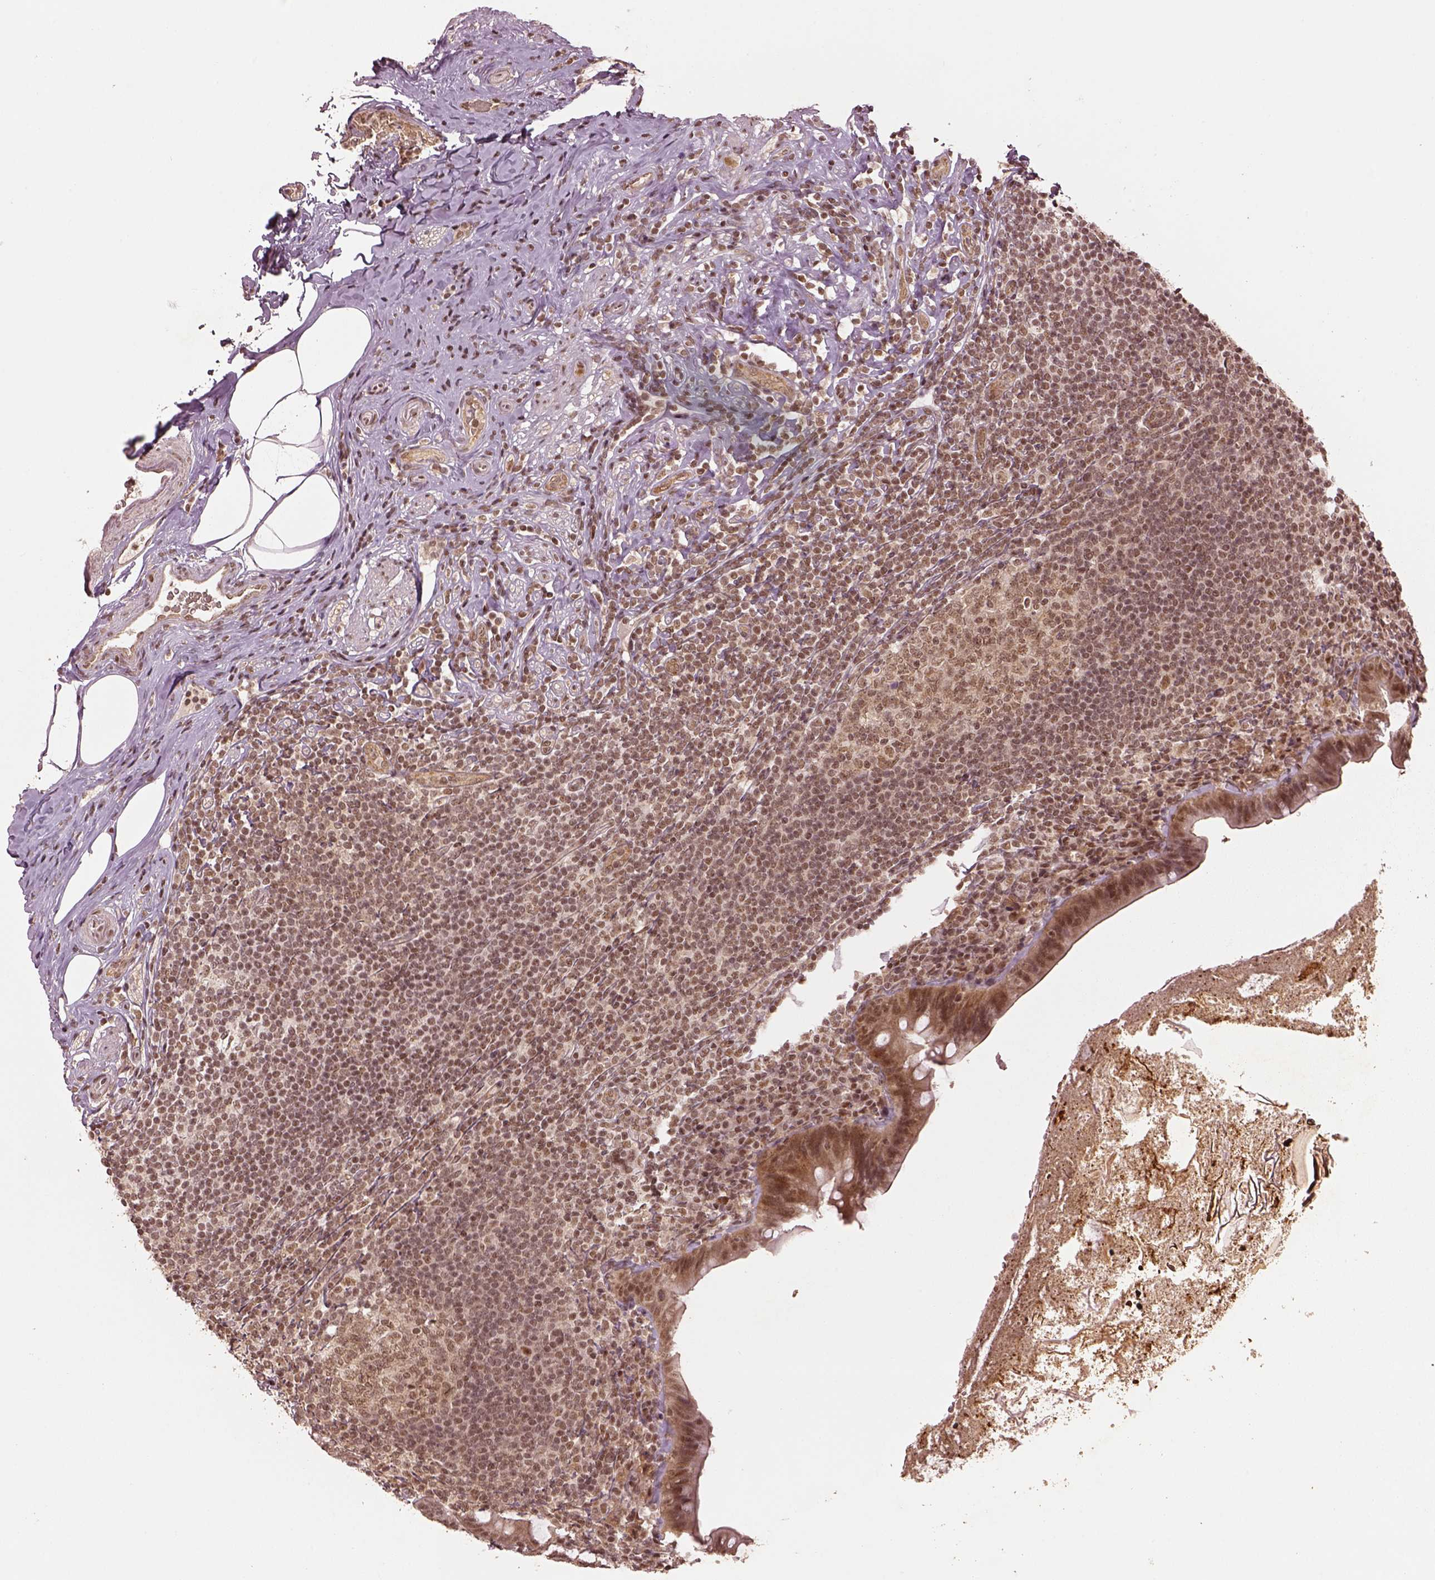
{"staining": {"intensity": "moderate", "quantity": ">75%", "location": "cytoplasmic/membranous,nuclear"}, "tissue": "appendix", "cell_type": "Glandular cells", "image_type": "normal", "snomed": [{"axis": "morphology", "description": "Normal tissue, NOS"}, {"axis": "topography", "description": "Appendix"}], "caption": "Immunohistochemical staining of normal human appendix displays >75% levels of moderate cytoplasmic/membranous,nuclear protein staining in about >75% of glandular cells.", "gene": "BRD9", "patient": {"sex": "male", "age": 47}}